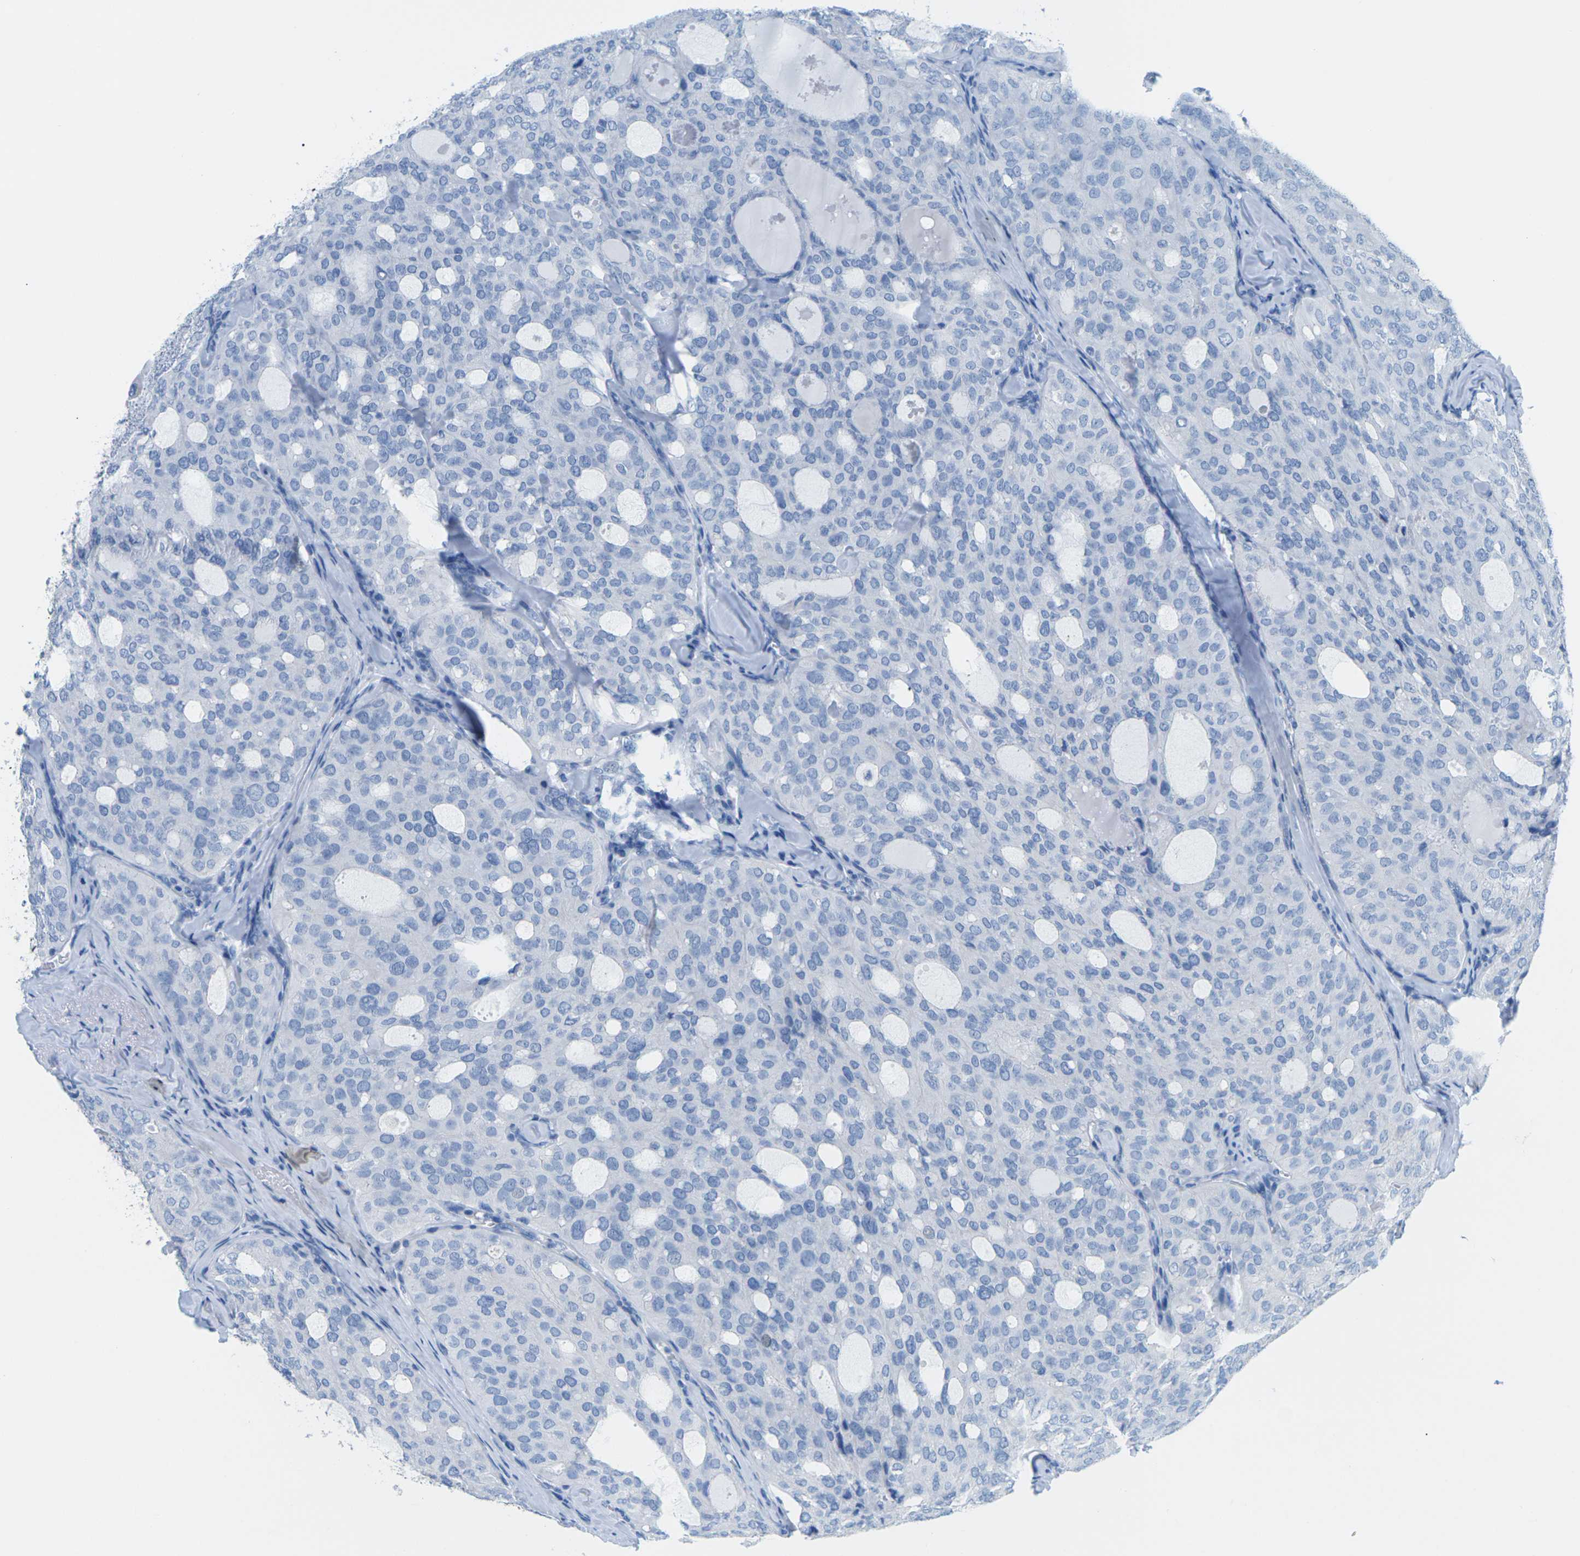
{"staining": {"intensity": "negative", "quantity": "none", "location": "none"}, "tissue": "thyroid cancer", "cell_type": "Tumor cells", "image_type": "cancer", "snomed": [{"axis": "morphology", "description": "Follicular adenoma carcinoma, NOS"}, {"axis": "topography", "description": "Thyroid gland"}], "caption": "Image shows no significant protein staining in tumor cells of thyroid cancer (follicular adenoma carcinoma).", "gene": "SLC12A1", "patient": {"sex": "male", "age": 75}}